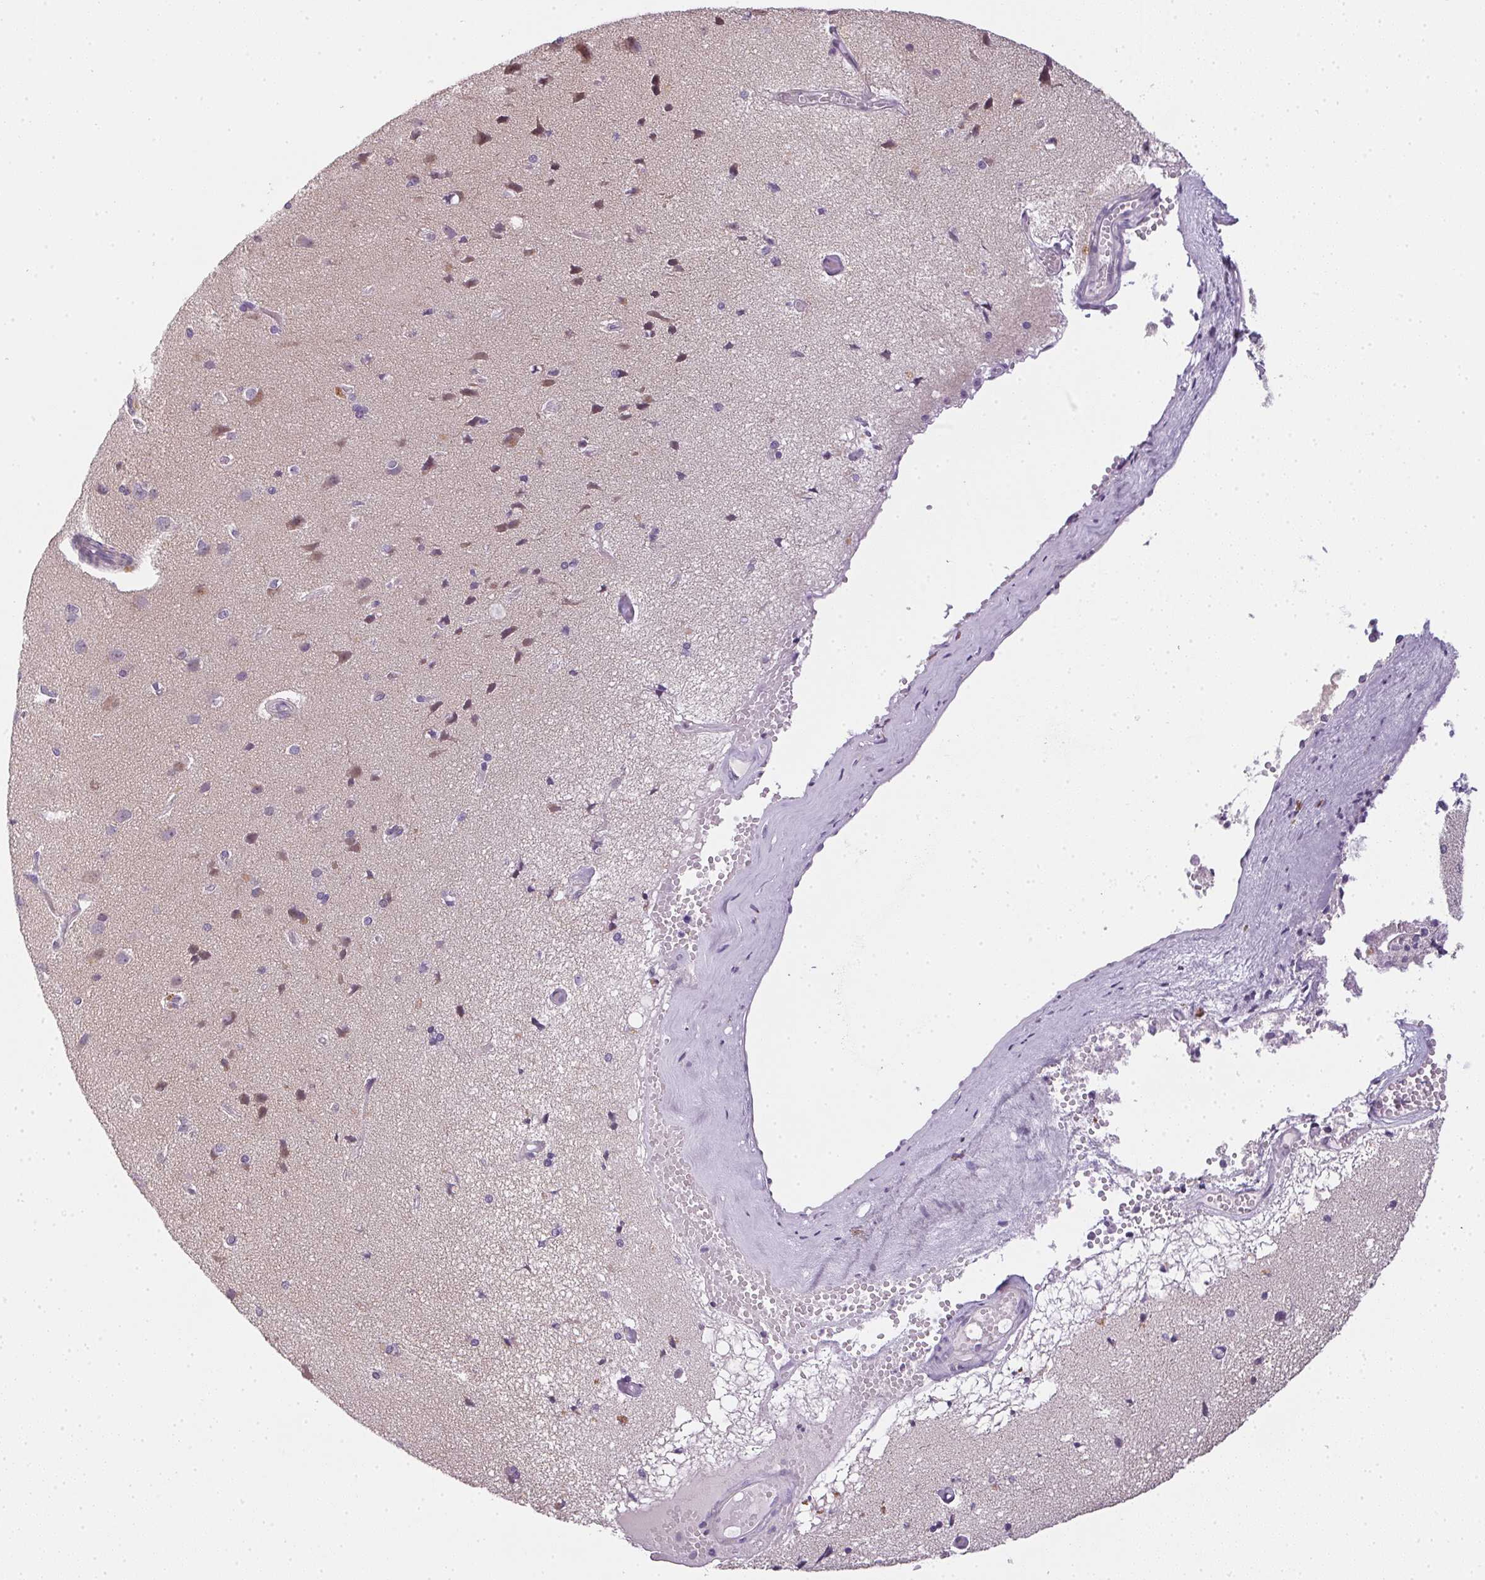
{"staining": {"intensity": "negative", "quantity": "none", "location": "none"}, "tissue": "cerebral cortex", "cell_type": "Endothelial cells", "image_type": "normal", "snomed": [{"axis": "morphology", "description": "Normal tissue, NOS"}, {"axis": "morphology", "description": "Glioma, malignant, High grade"}, {"axis": "topography", "description": "Cerebral cortex"}], "caption": "Immunohistochemistry (IHC) micrograph of benign cerebral cortex: human cerebral cortex stained with DAB (3,3'-diaminobenzidine) reveals no significant protein expression in endothelial cells. (DAB IHC visualized using brightfield microscopy, high magnification).", "gene": "GSDMC", "patient": {"sex": "male", "age": 71}}